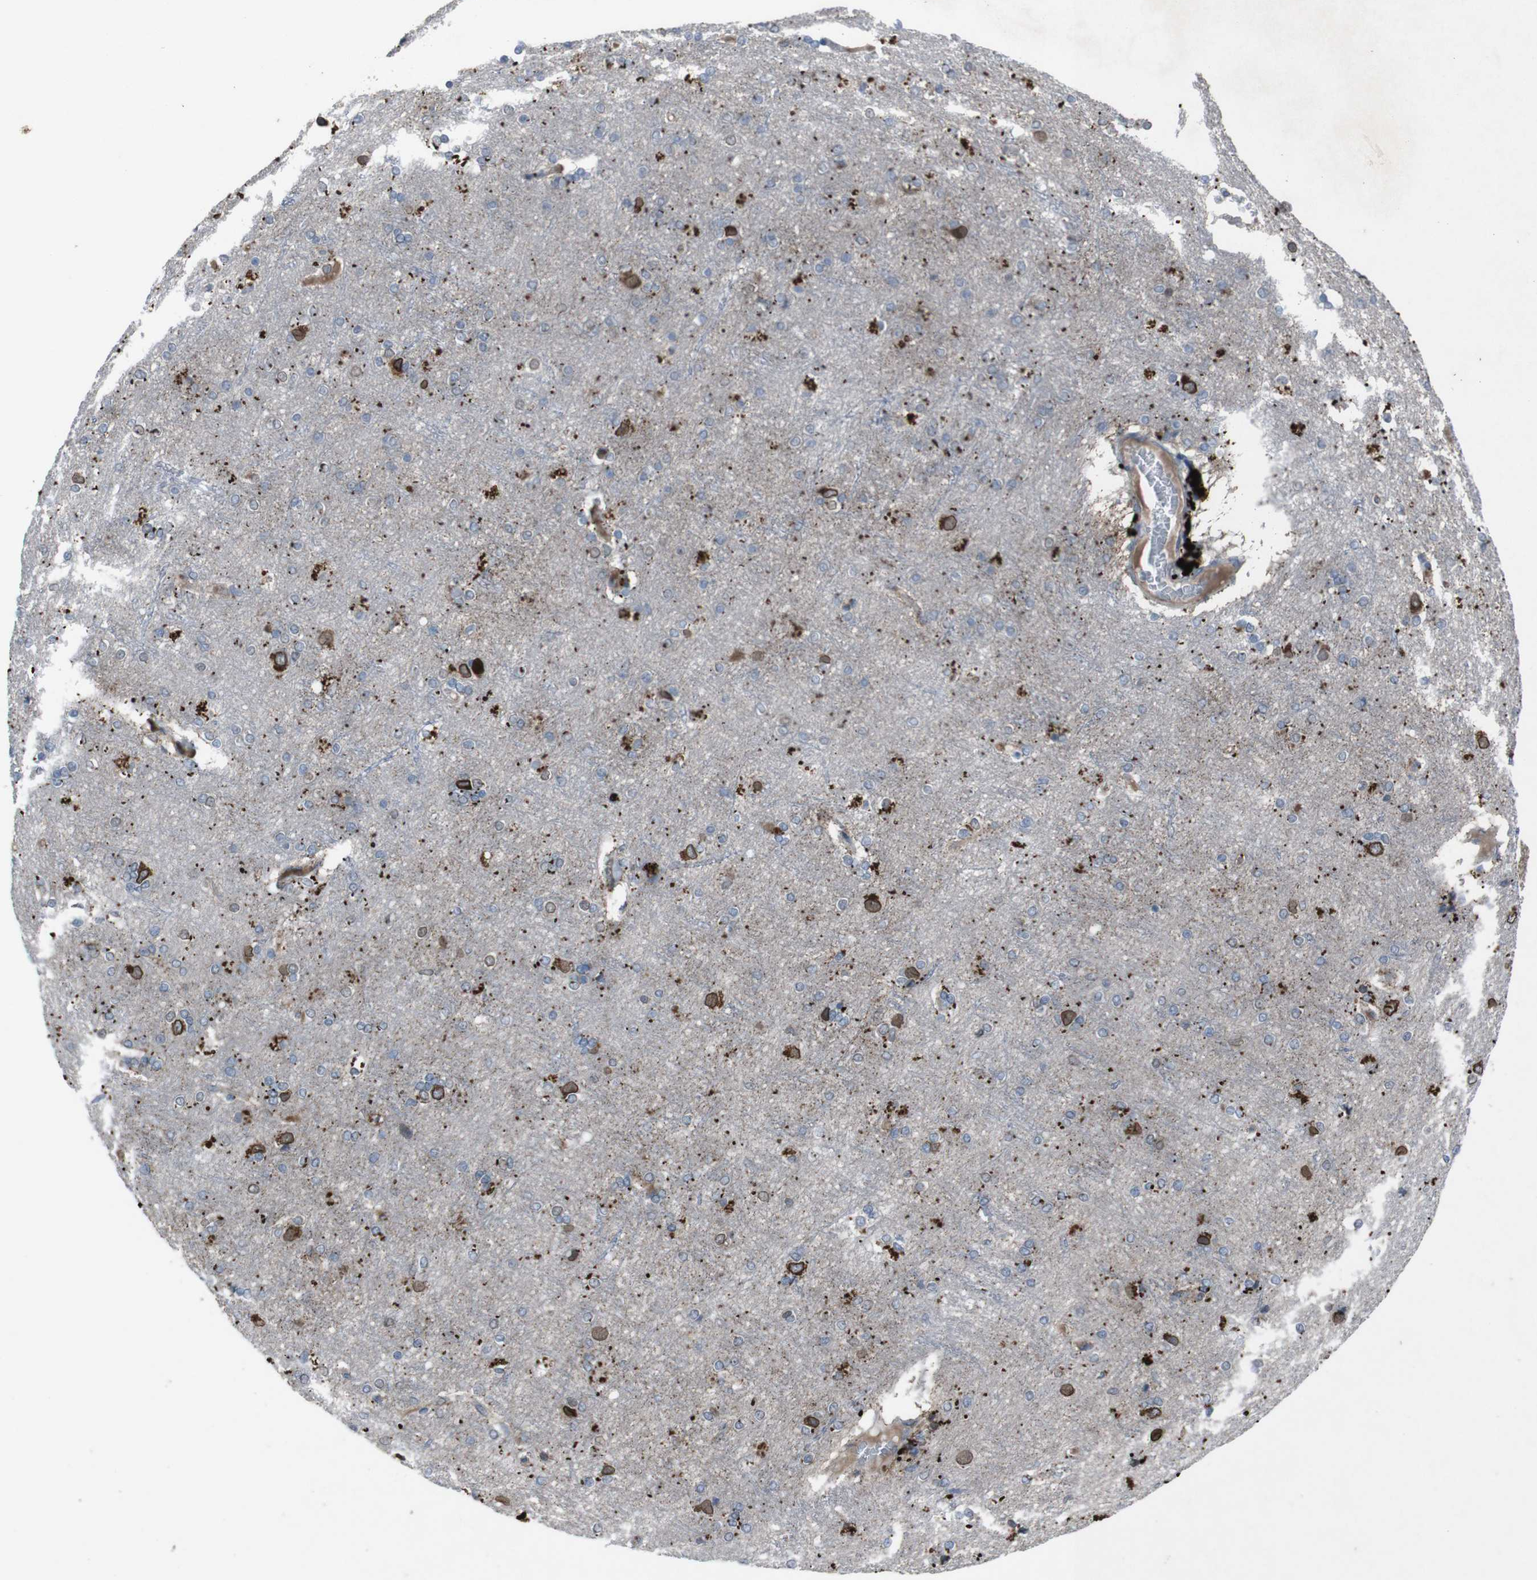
{"staining": {"intensity": "moderate", "quantity": "25%-75%", "location": "cytoplasmic/membranous"}, "tissue": "cerebral cortex", "cell_type": "Endothelial cells", "image_type": "normal", "snomed": [{"axis": "morphology", "description": "Normal tissue, NOS"}, {"axis": "topography", "description": "Cerebral cortex"}], "caption": "Immunohistochemistry (DAB) staining of normal human cerebral cortex reveals moderate cytoplasmic/membranous protein positivity in approximately 25%-75% of endothelial cells.", "gene": "EFNA5", "patient": {"sex": "female", "age": 54}}